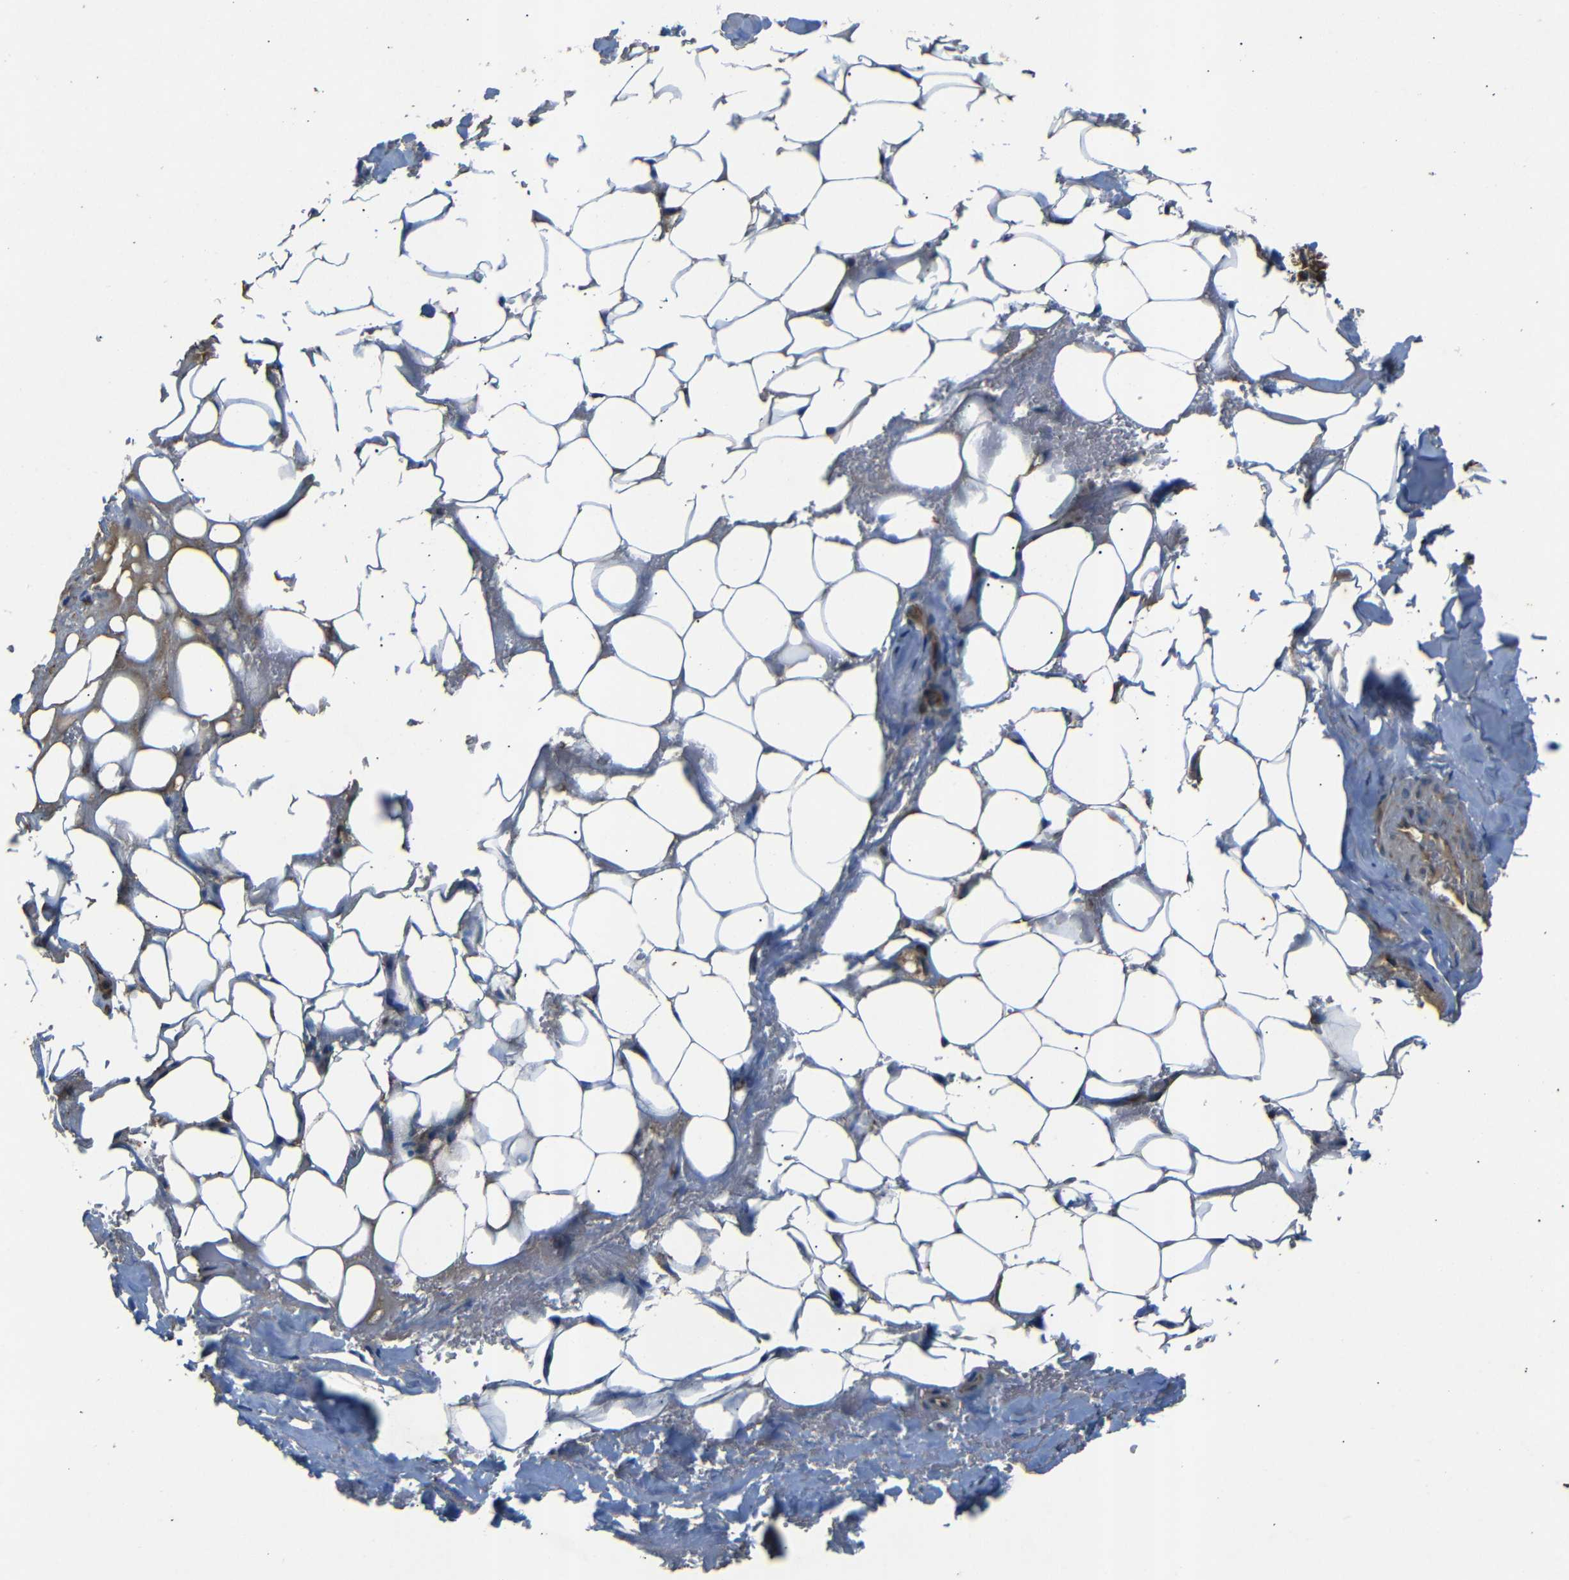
{"staining": {"intensity": "weak", "quantity": "25%-75%", "location": "cytoplasmic/membranous"}, "tissue": "adipose tissue", "cell_type": "Adipocytes", "image_type": "normal", "snomed": [{"axis": "morphology", "description": "Normal tissue, NOS"}, {"axis": "topography", "description": "Peripheral nerve tissue"}], "caption": "IHC (DAB) staining of benign human adipose tissue exhibits weak cytoplasmic/membranous protein positivity in about 25%-75% of adipocytes. The staining was performed using DAB, with brown indicating positive protein expression. Nuclei are stained blue with hematoxylin.", "gene": "TRPC1", "patient": {"sex": "male", "age": 70}}